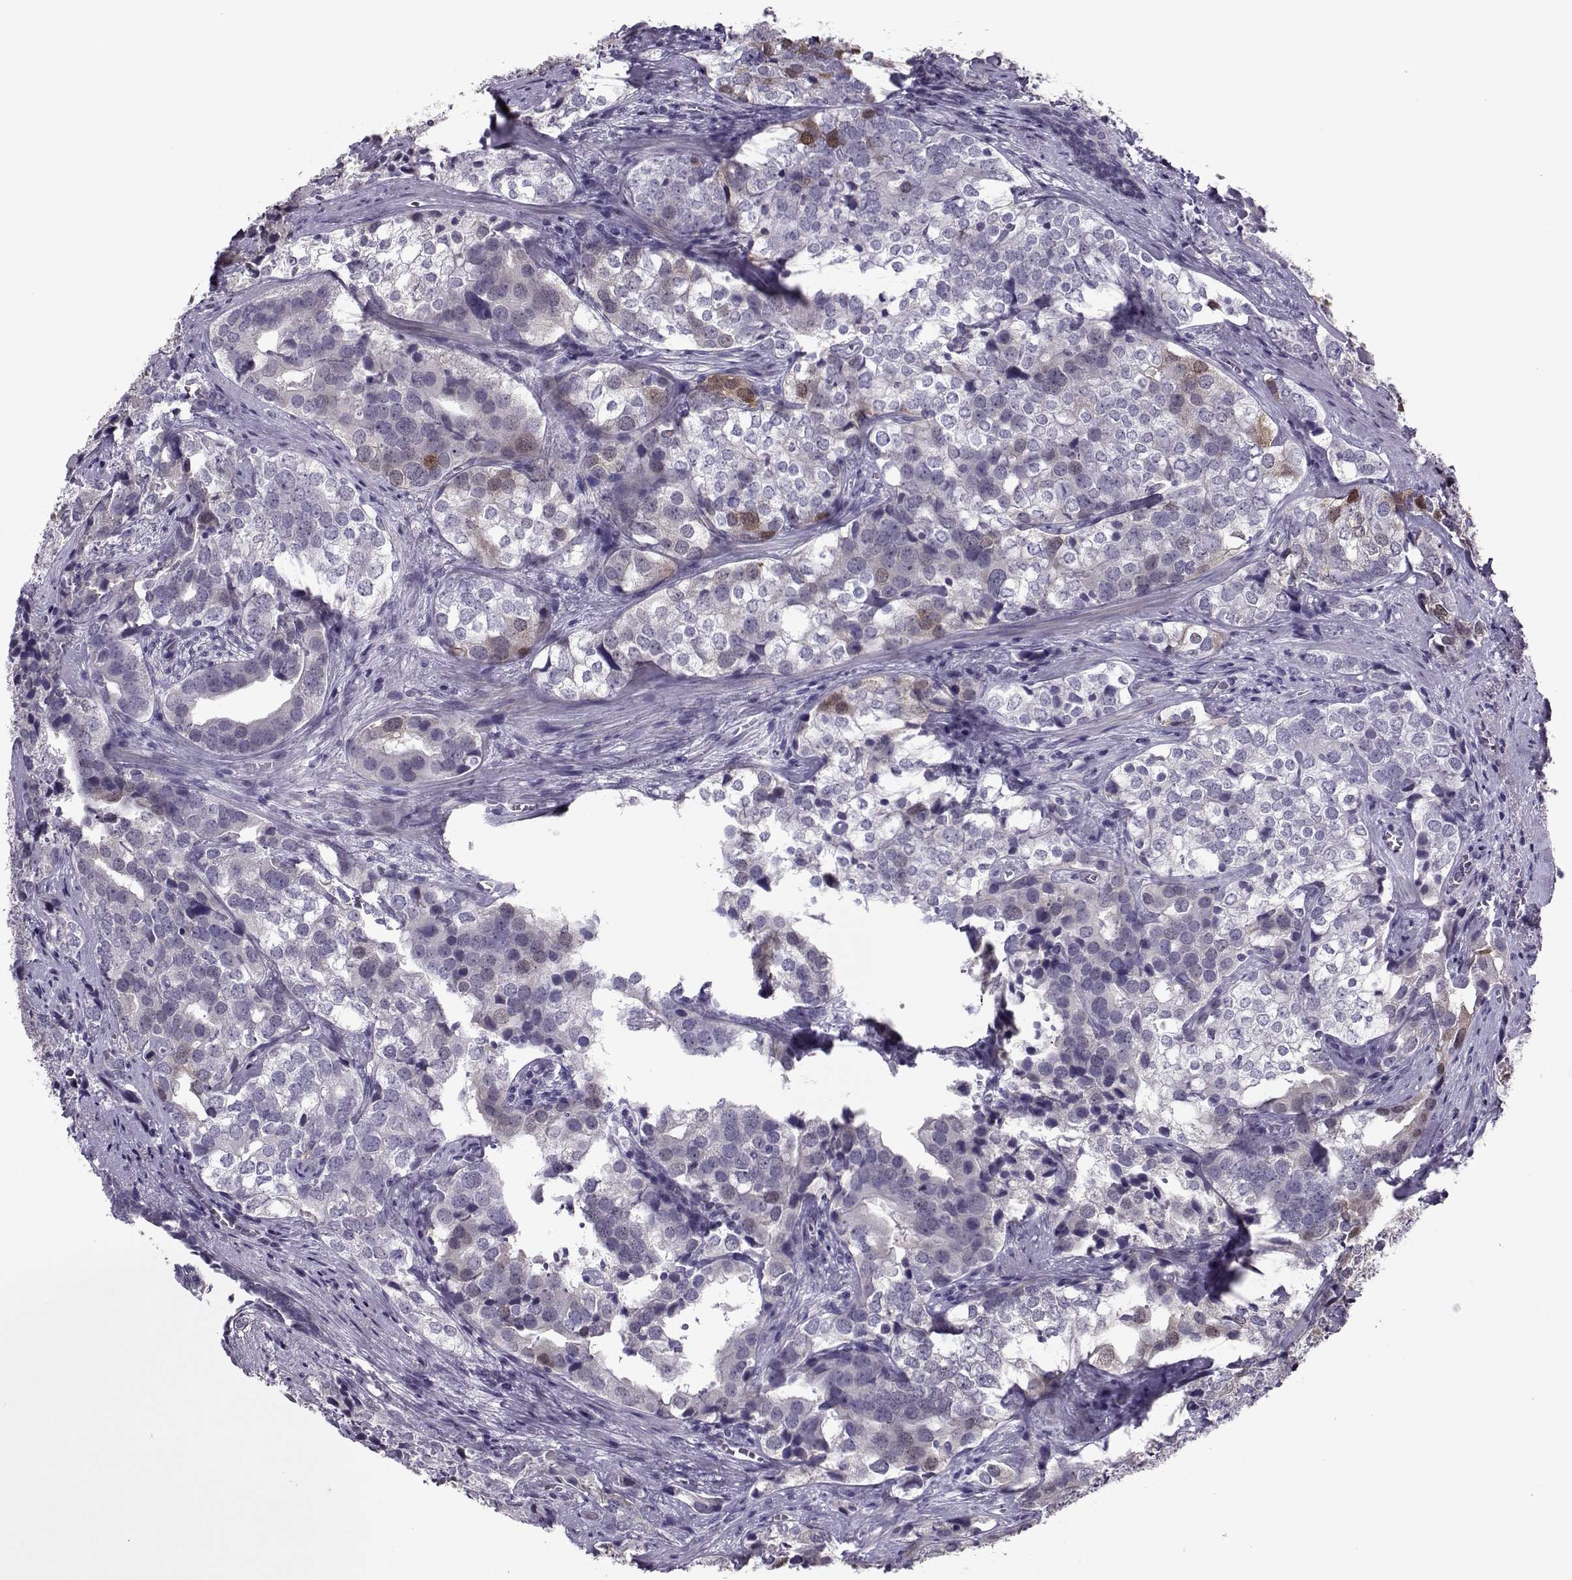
{"staining": {"intensity": "moderate", "quantity": "<25%", "location": "cytoplasmic/membranous"}, "tissue": "prostate cancer", "cell_type": "Tumor cells", "image_type": "cancer", "snomed": [{"axis": "morphology", "description": "Adenocarcinoma, NOS"}, {"axis": "topography", "description": "Prostate and seminal vesicle, NOS"}], "caption": "Prostate cancer was stained to show a protein in brown. There is low levels of moderate cytoplasmic/membranous staining in approximately <25% of tumor cells. (Brightfield microscopy of DAB IHC at high magnification).", "gene": "ASRGL1", "patient": {"sex": "male", "age": 63}}